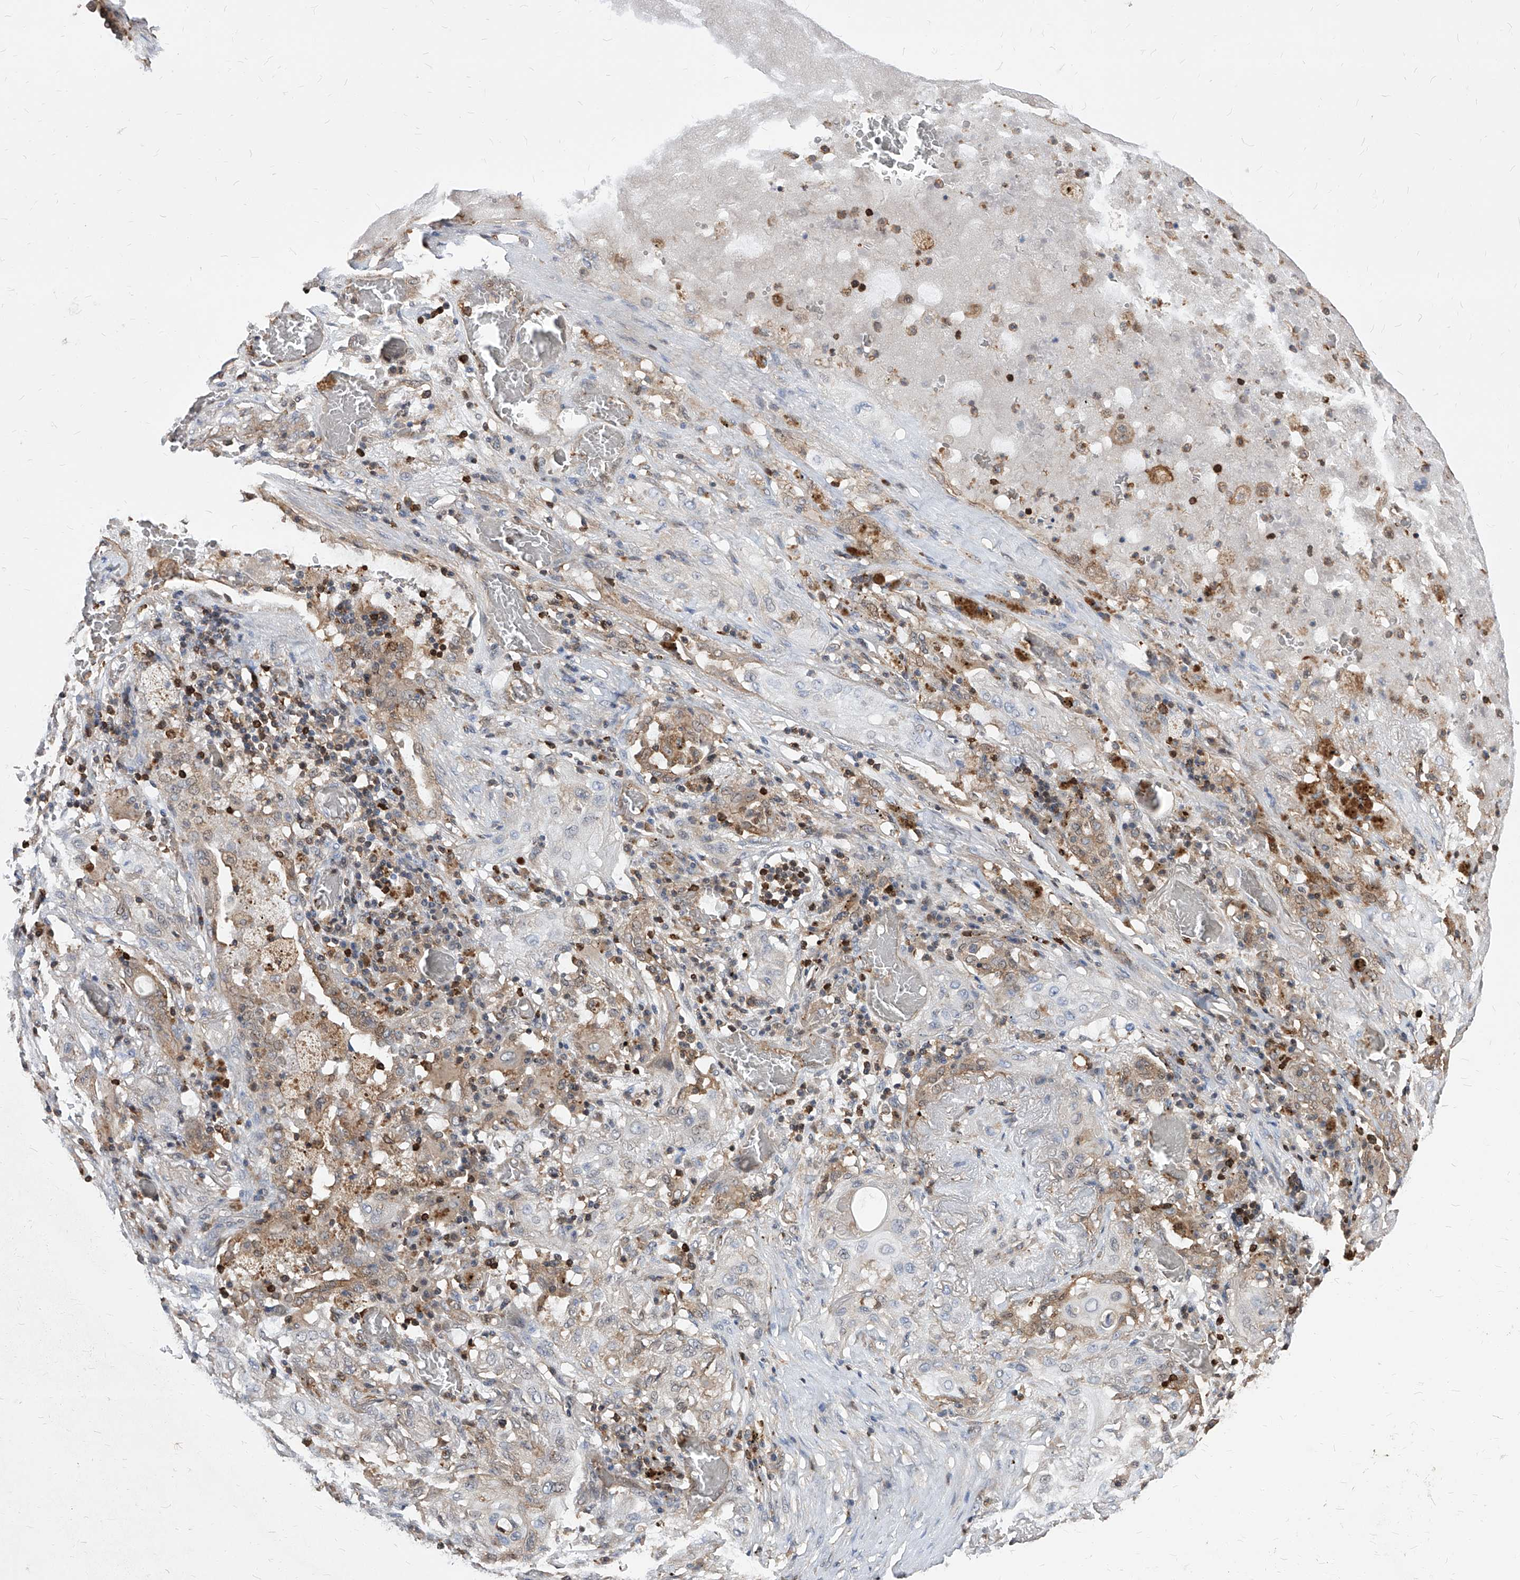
{"staining": {"intensity": "weak", "quantity": "<25%", "location": "cytoplasmic/membranous"}, "tissue": "lung cancer", "cell_type": "Tumor cells", "image_type": "cancer", "snomed": [{"axis": "morphology", "description": "Squamous cell carcinoma, NOS"}, {"axis": "topography", "description": "Lung"}], "caption": "Tumor cells are negative for brown protein staining in lung squamous cell carcinoma. The staining was performed using DAB to visualize the protein expression in brown, while the nuclei were stained in blue with hematoxylin (Magnification: 20x).", "gene": "ABRACL", "patient": {"sex": "female", "age": 47}}